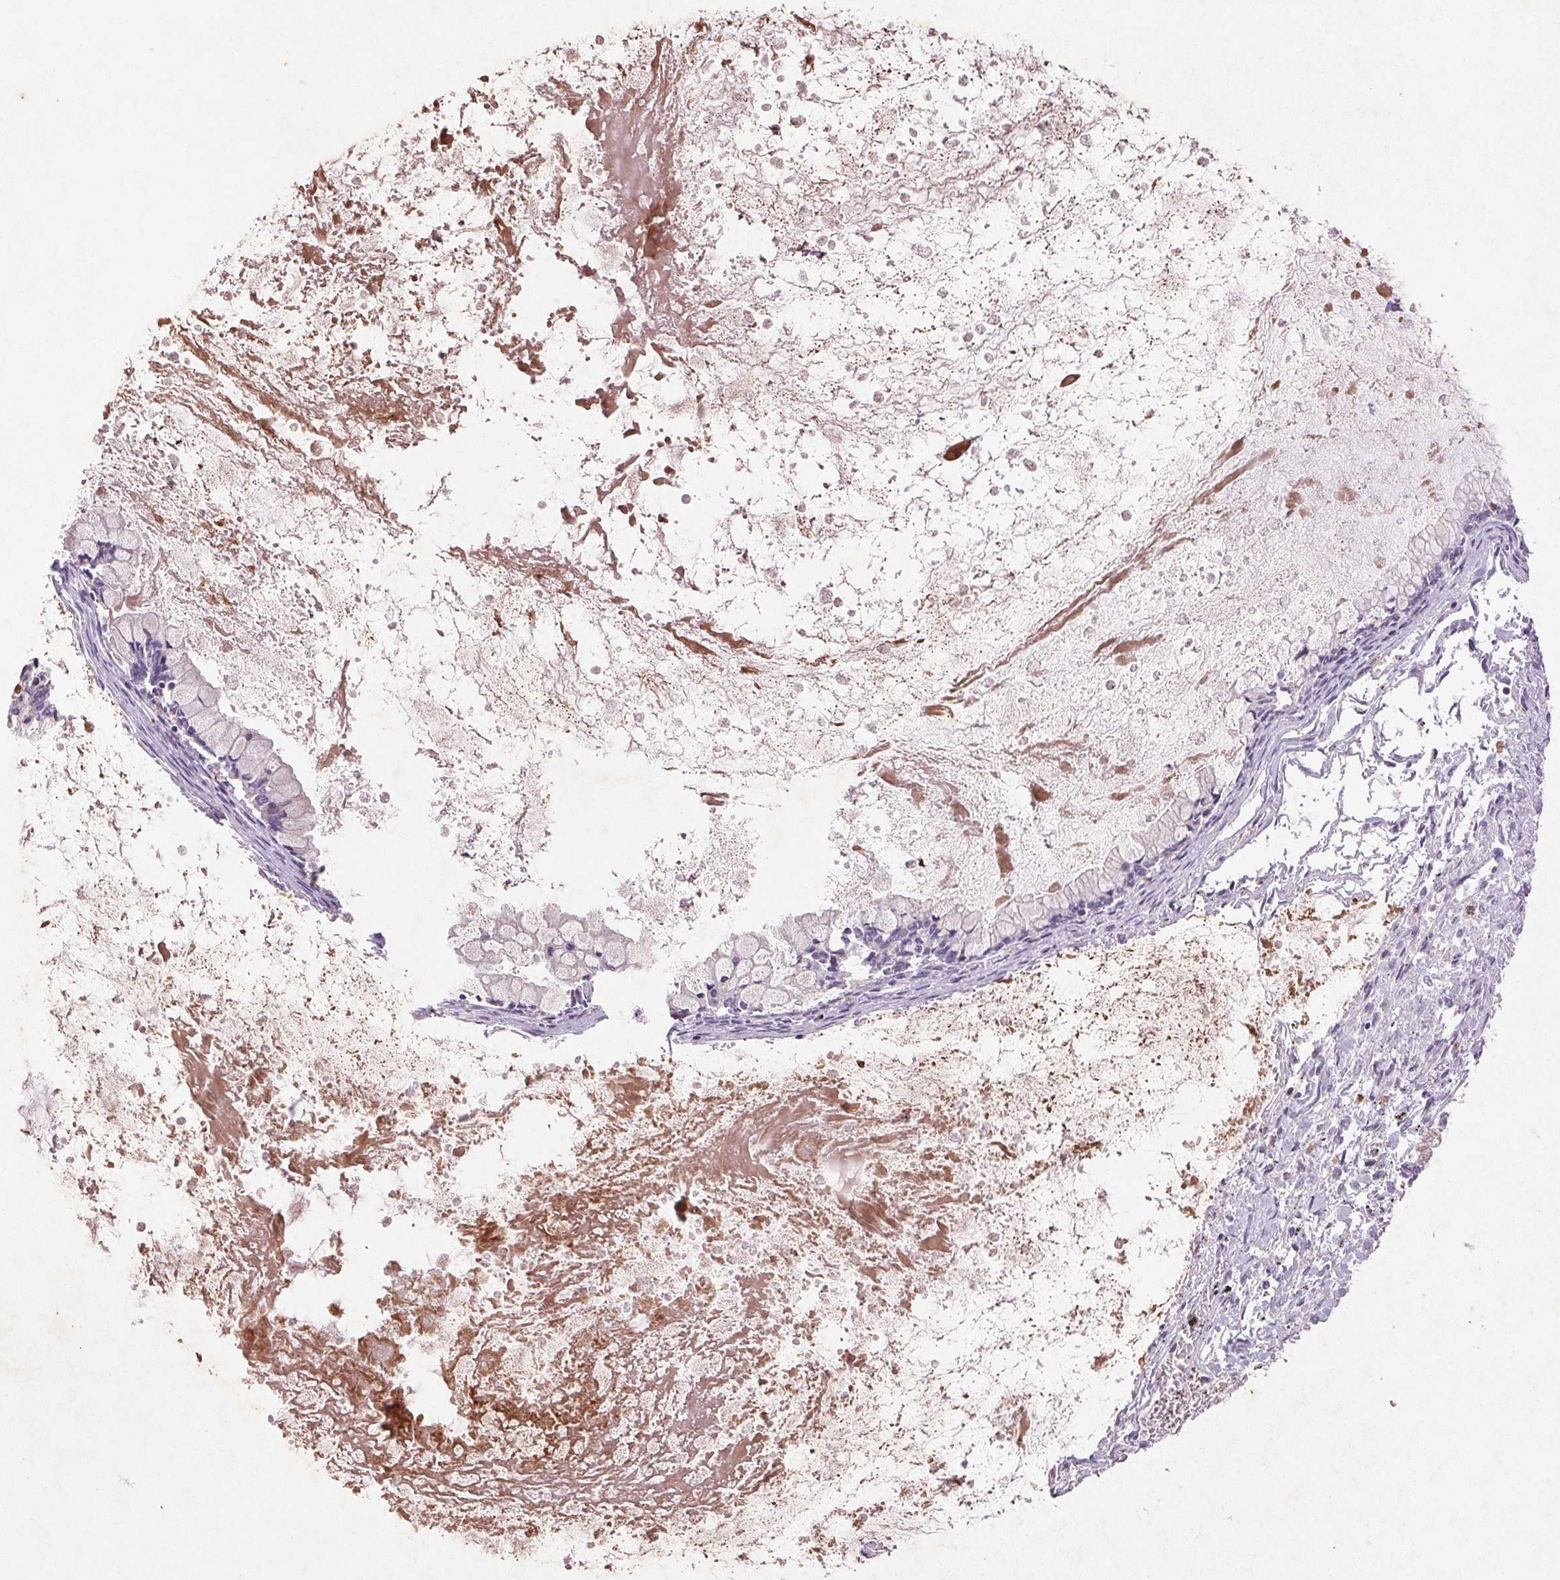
{"staining": {"intensity": "negative", "quantity": "none", "location": "none"}, "tissue": "ovarian cancer", "cell_type": "Tumor cells", "image_type": "cancer", "snomed": [{"axis": "morphology", "description": "Cystadenocarcinoma, mucinous, NOS"}, {"axis": "topography", "description": "Ovary"}], "caption": "This is an IHC image of human mucinous cystadenocarcinoma (ovarian). There is no positivity in tumor cells.", "gene": "FNDC7", "patient": {"sex": "female", "age": 67}}